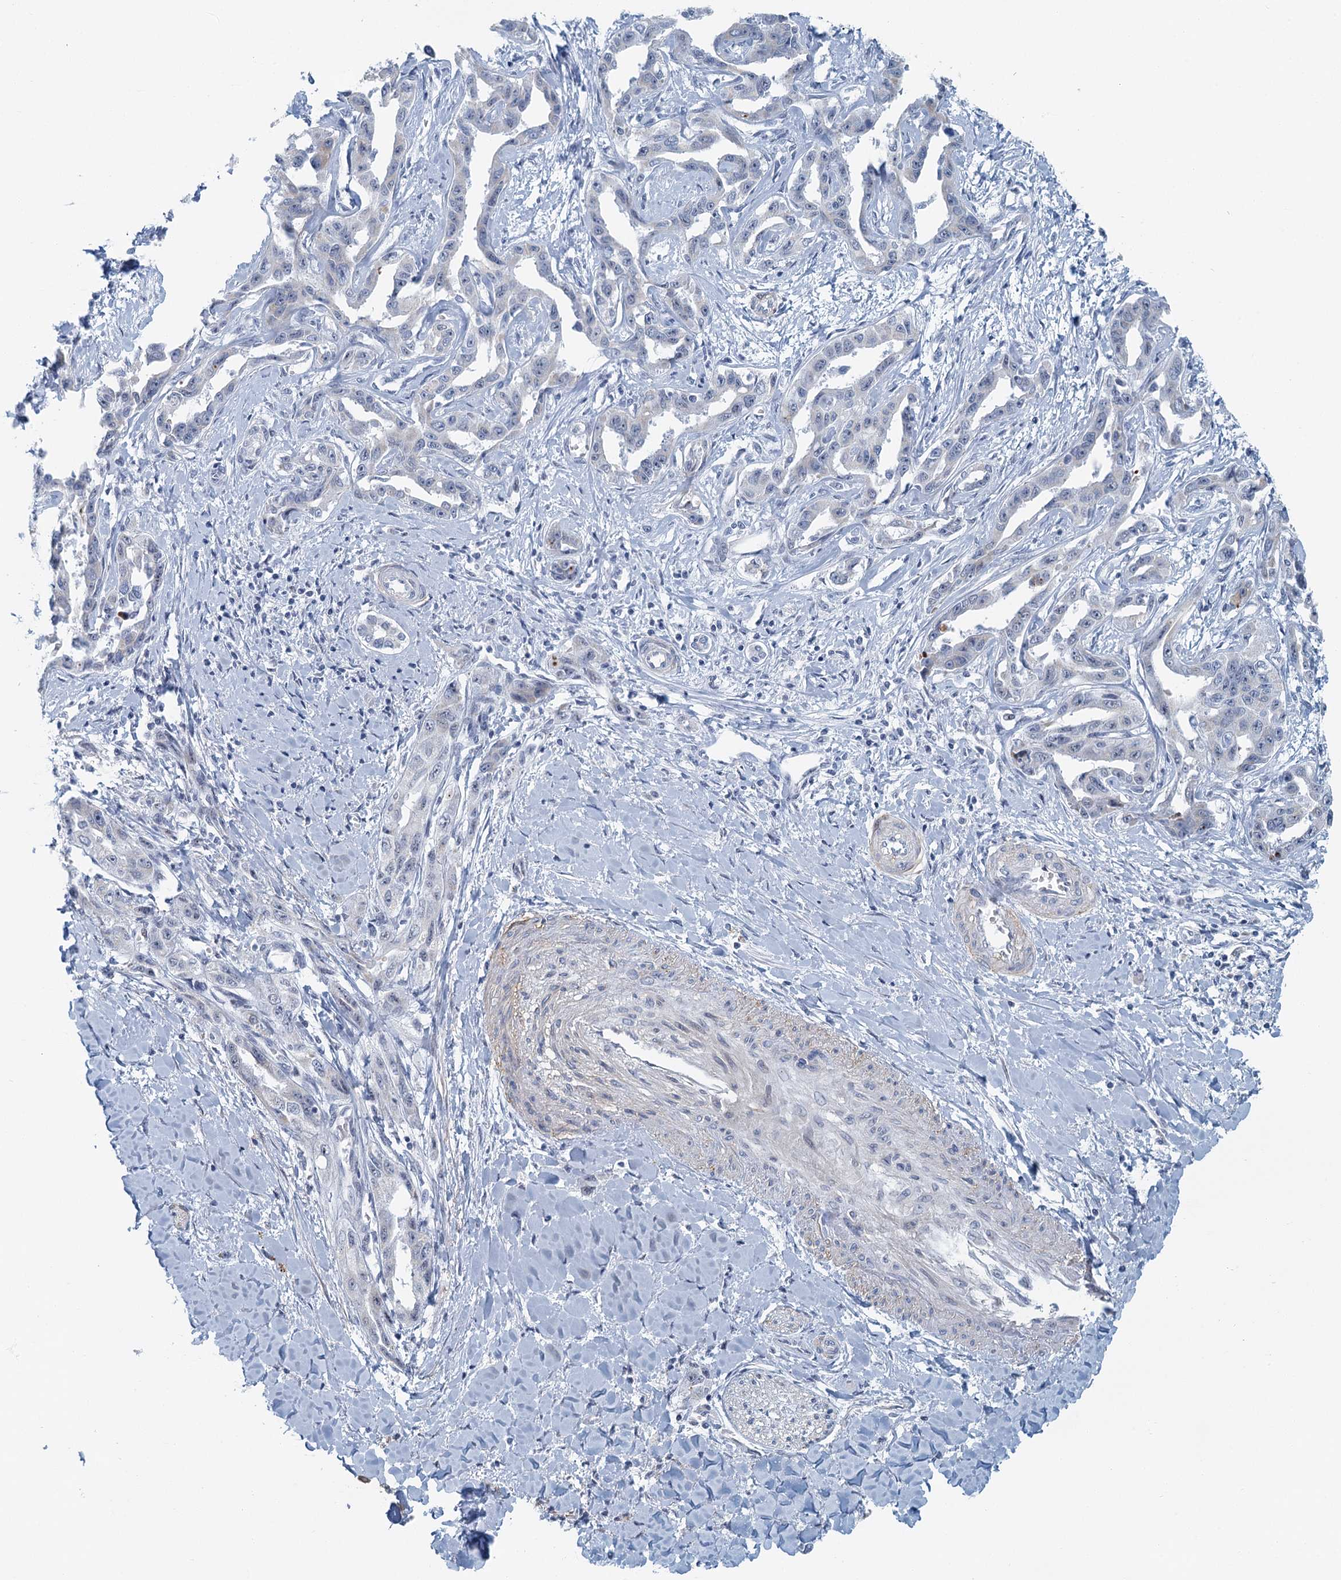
{"staining": {"intensity": "negative", "quantity": "none", "location": "none"}, "tissue": "liver cancer", "cell_type": "Tumor cells", "image_type": "cancer", "snomed": [{"axis": "morphology", "description": "Cholangiocarcinoma"}, {"axis": "topography", "description": "Liver"}], "caption": "High power microscopy photomicrograph of an immunohistochemistry photomicrograph of liver cancer (cholangiocarcinoma), revealing no significant positivity in tumor cells. (DAB (3,3'-diaminobenzidine) immunohistochemistry (IHC) with hematoxylin counter stain).", "gene": "ZNF527", "patient": {"sex": "male", "age": 59}}